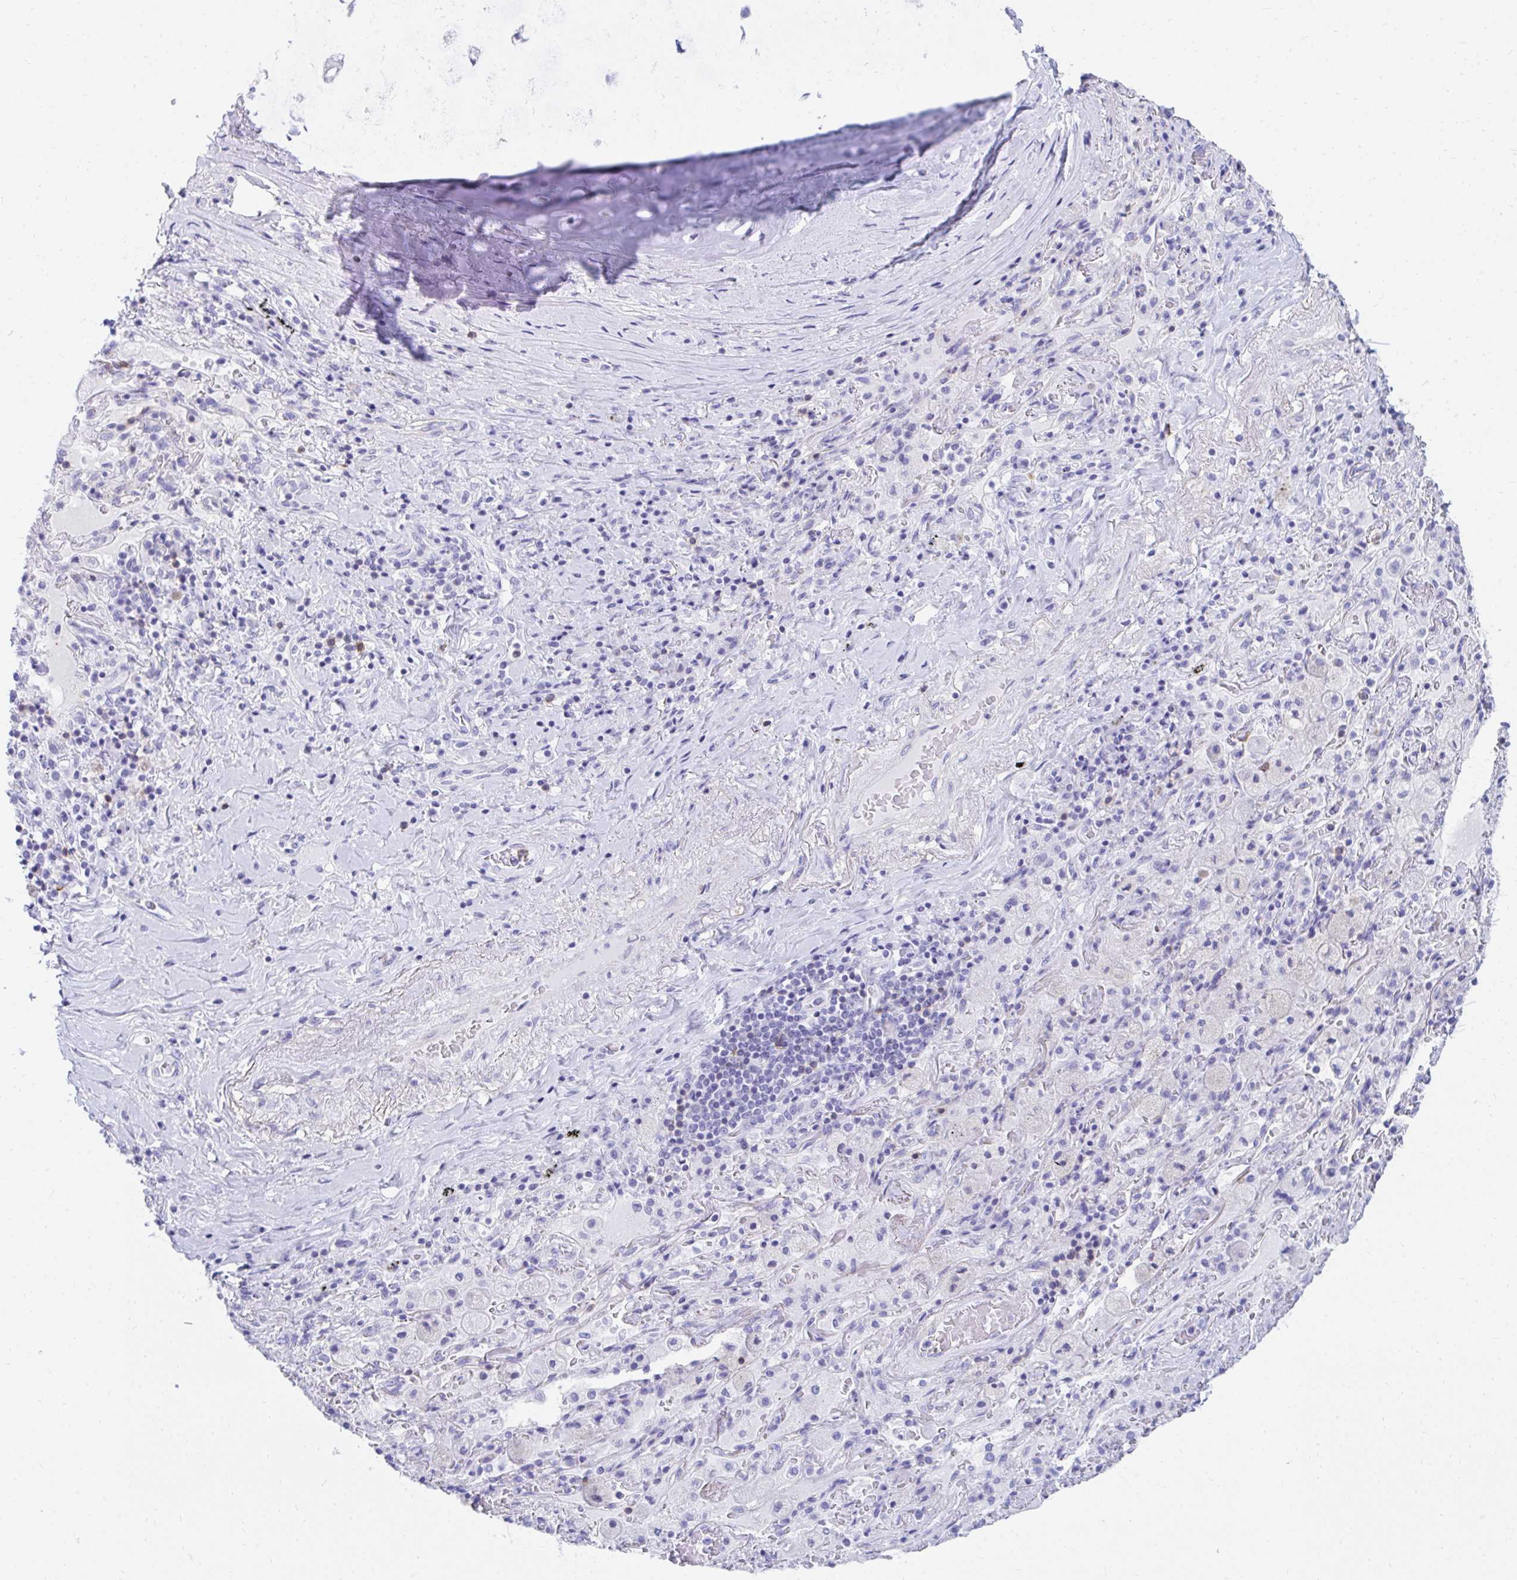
{"staining": {"intensity": "negative", "quantity": "none", "location": "none"}, "tissue": "adipose tissue", "cell_type": "Adipocytes", "image_type": "normal", "snomed": [{"axis": "morphology", "description": "Normal tissue, NOS"}, {"axis": "topography", "description": "Cartilage tissue"}, {"axis": "topography", "description": "Bronchus"}], "caption": "High magnification brightfield microscopy of unremarkable adipose tissue stained with DAB (brown) and counterstained with hematoxylin (blue): adipocytes show no significant positivity.", "gene": "CD7", "patient": {"sex": "male", "age": 64}}